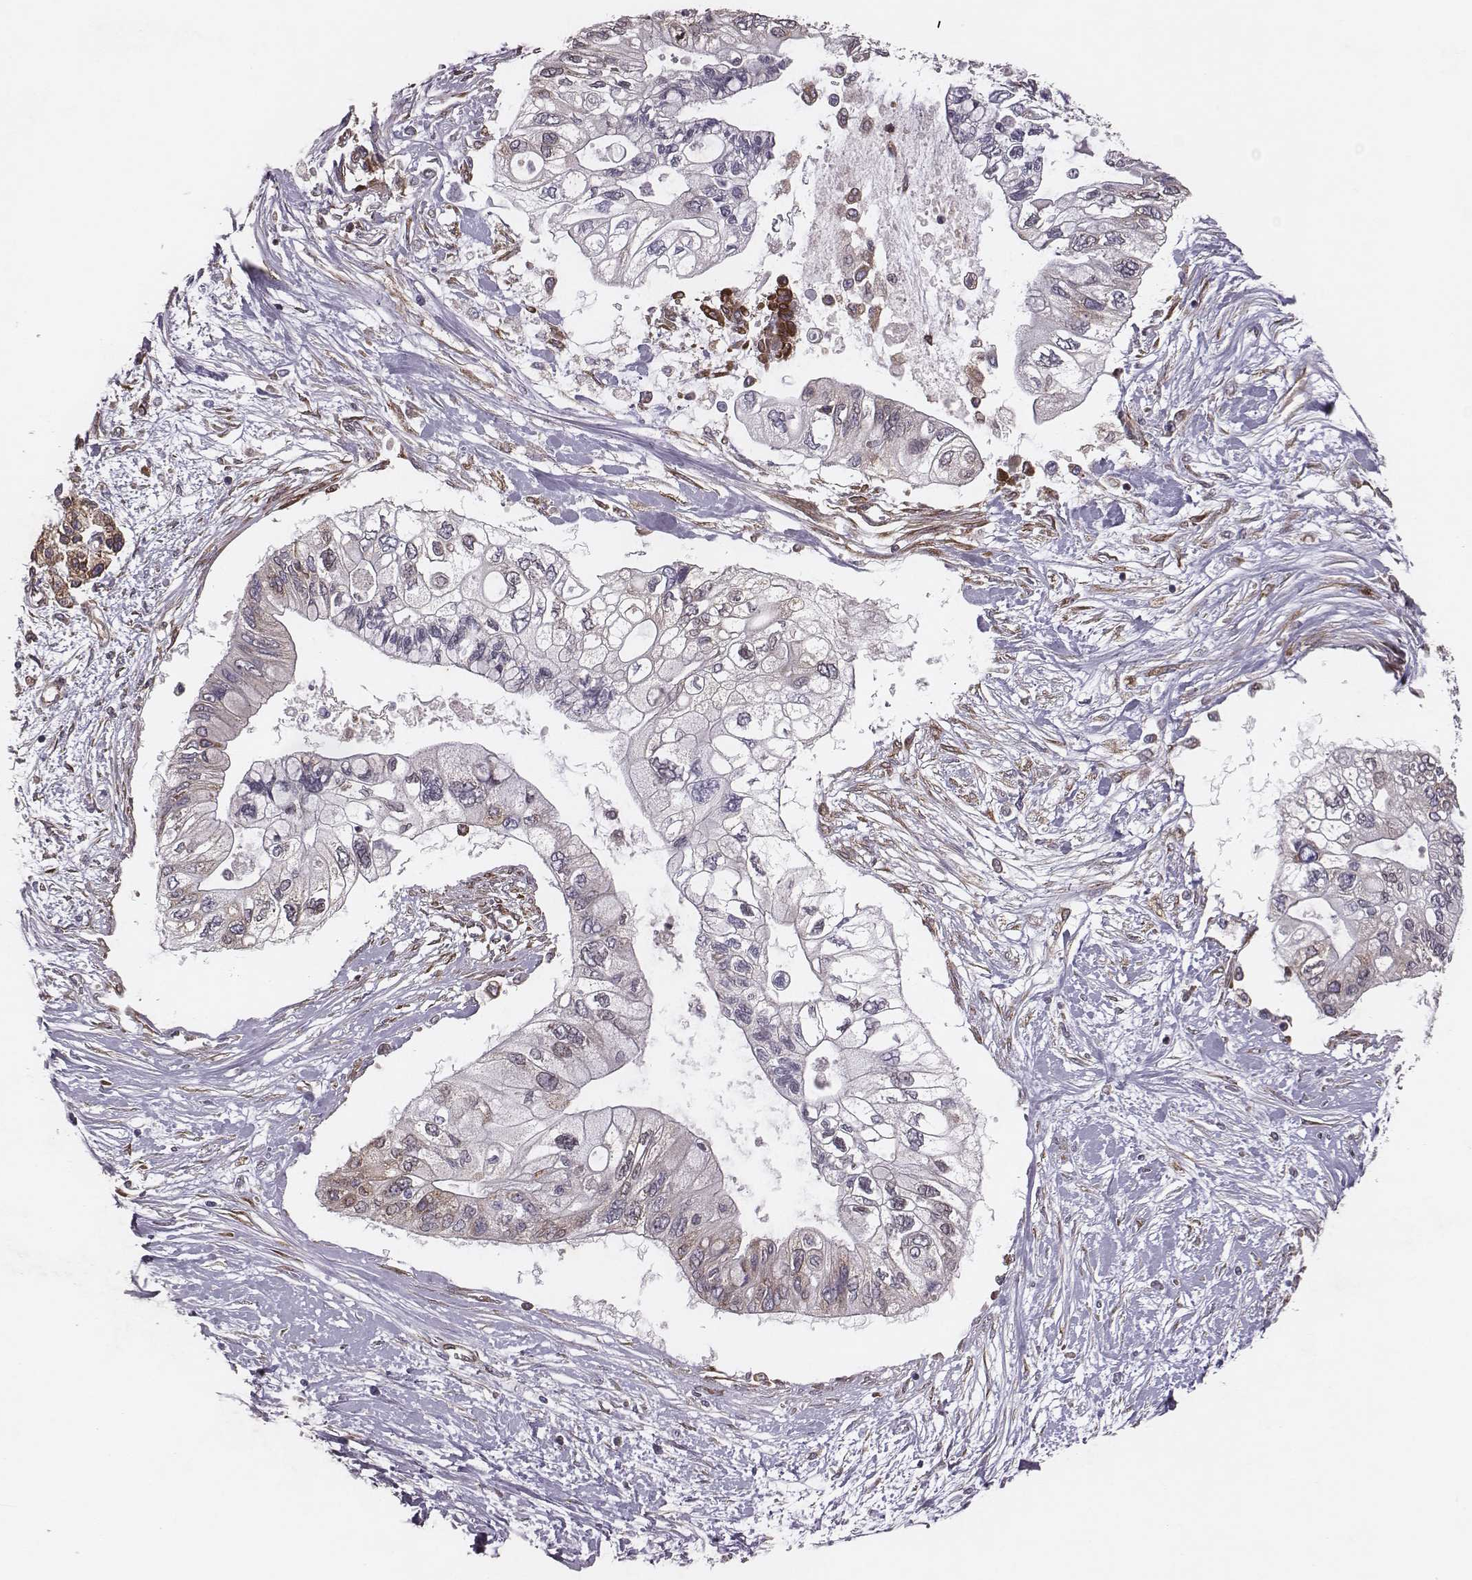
{"staining": {"intensity": "weak", "quantity": "<25%", "location": "cytoplasmic/membranous"}, "tissue": "pancreatic cancer", "cell_type": "Tumor cells", "image_type": "cancer", "snomed": [{"axis": "morphology", "description": "Adenocarcinoma, NOS"}, {"axis": "topography", "description": "Pancreas"}], "caption": "High power microscopy image of an immunohistochemistry photomicrograph of pancreatic adenocarcinoma, revealing no significant expression in tumor cells.", "gene": "TXLNA", "patient": {"sex": "female", "age": 77}}